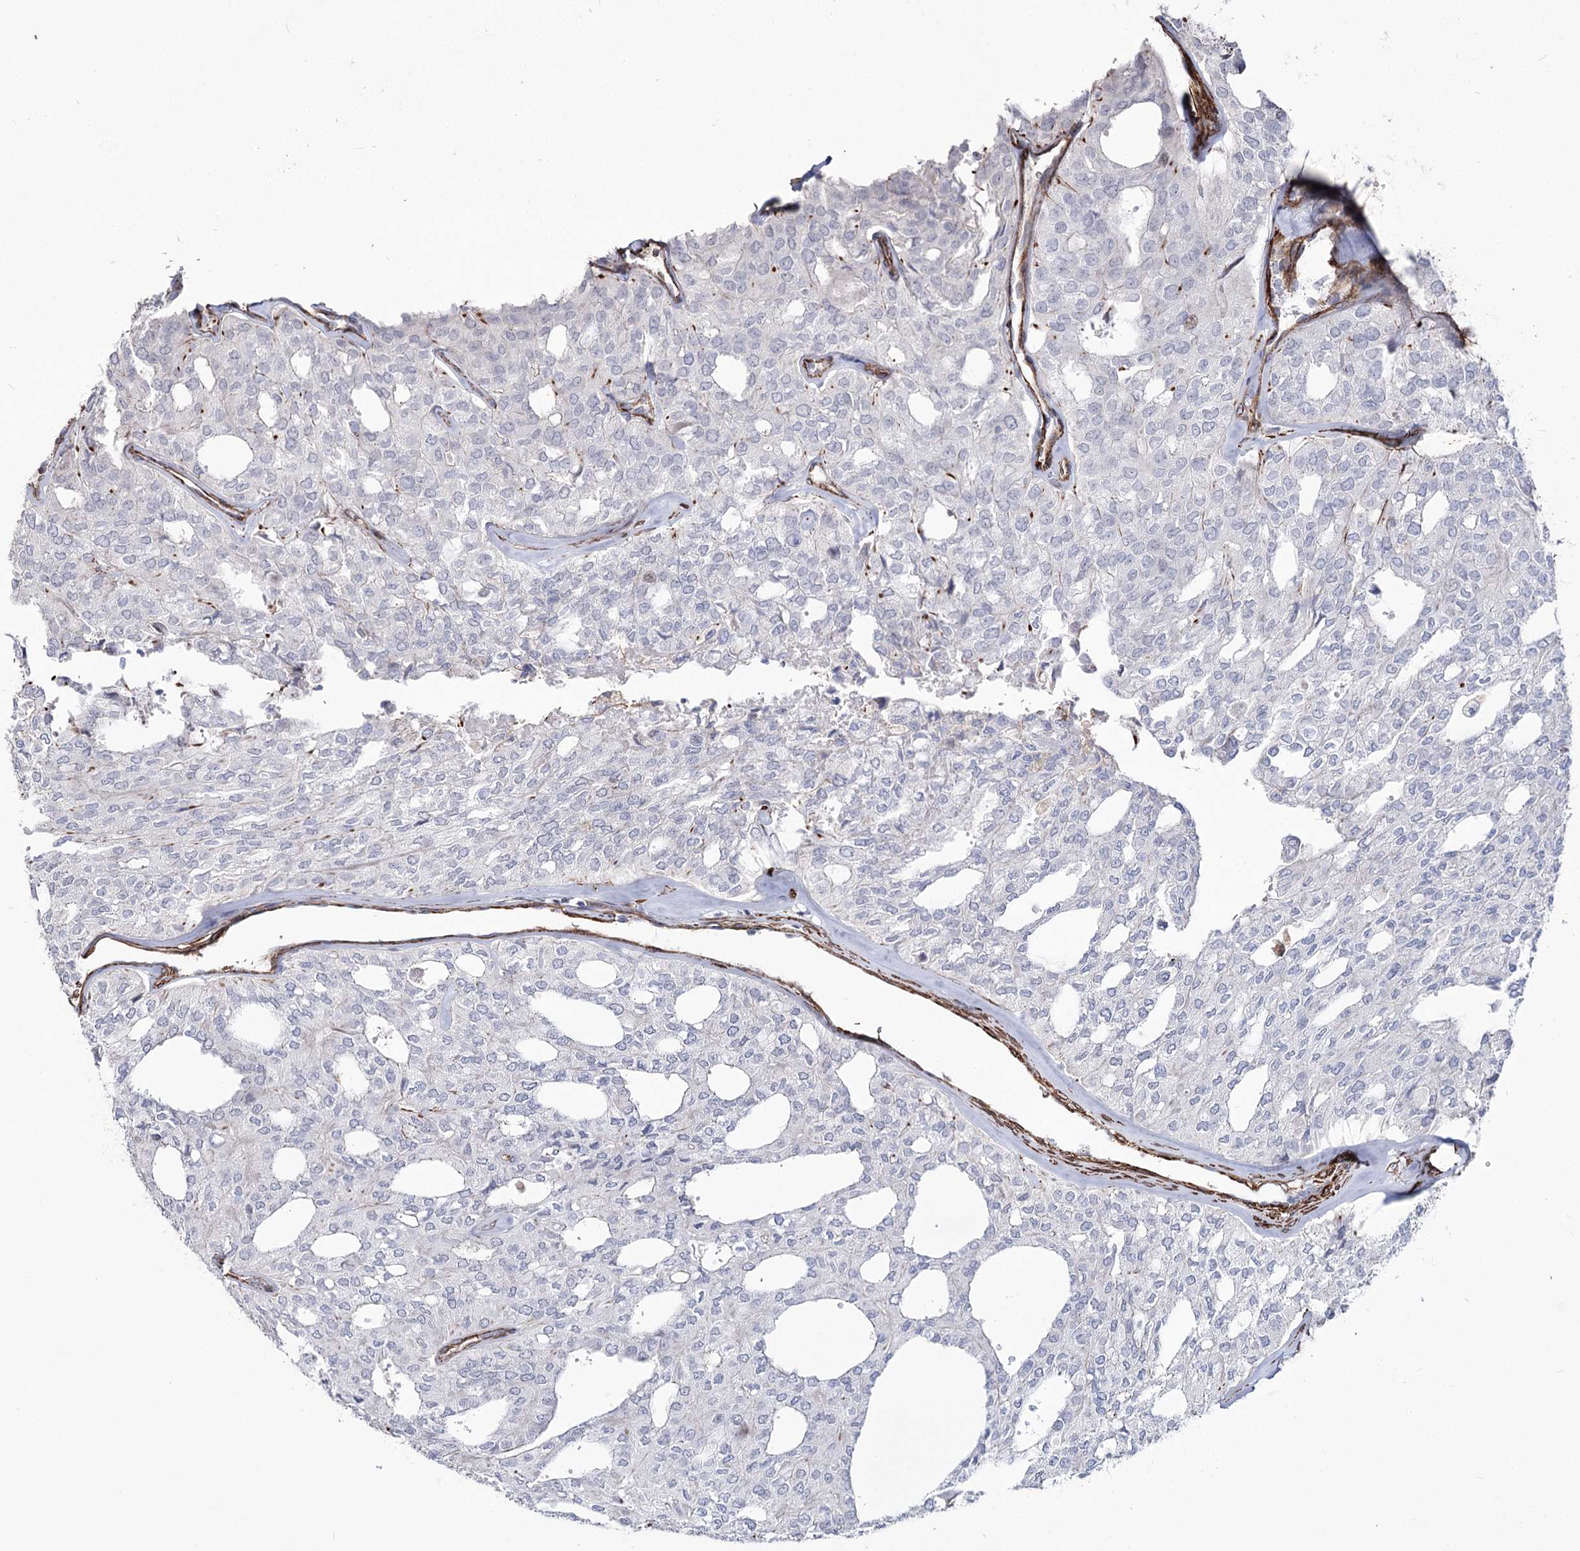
{"staining": {"intensity": "negative", "quantity": "none", "location": "none"}, "tissue": "thyroid cancer", "cell_type": "Tumor cells", "image_type": "cancer", "snomed": [{"axis": "morphology", "description": "Follicular adenoma carcinoma, NOS"}, {"axis": "topography", "description": "Thyroid gland"}], "caption": "IHC of thyroid cancer shows no expression in tumor cells.", "gene": "ARHGAP20", "patient": {"sex": "male", "age": 75}}